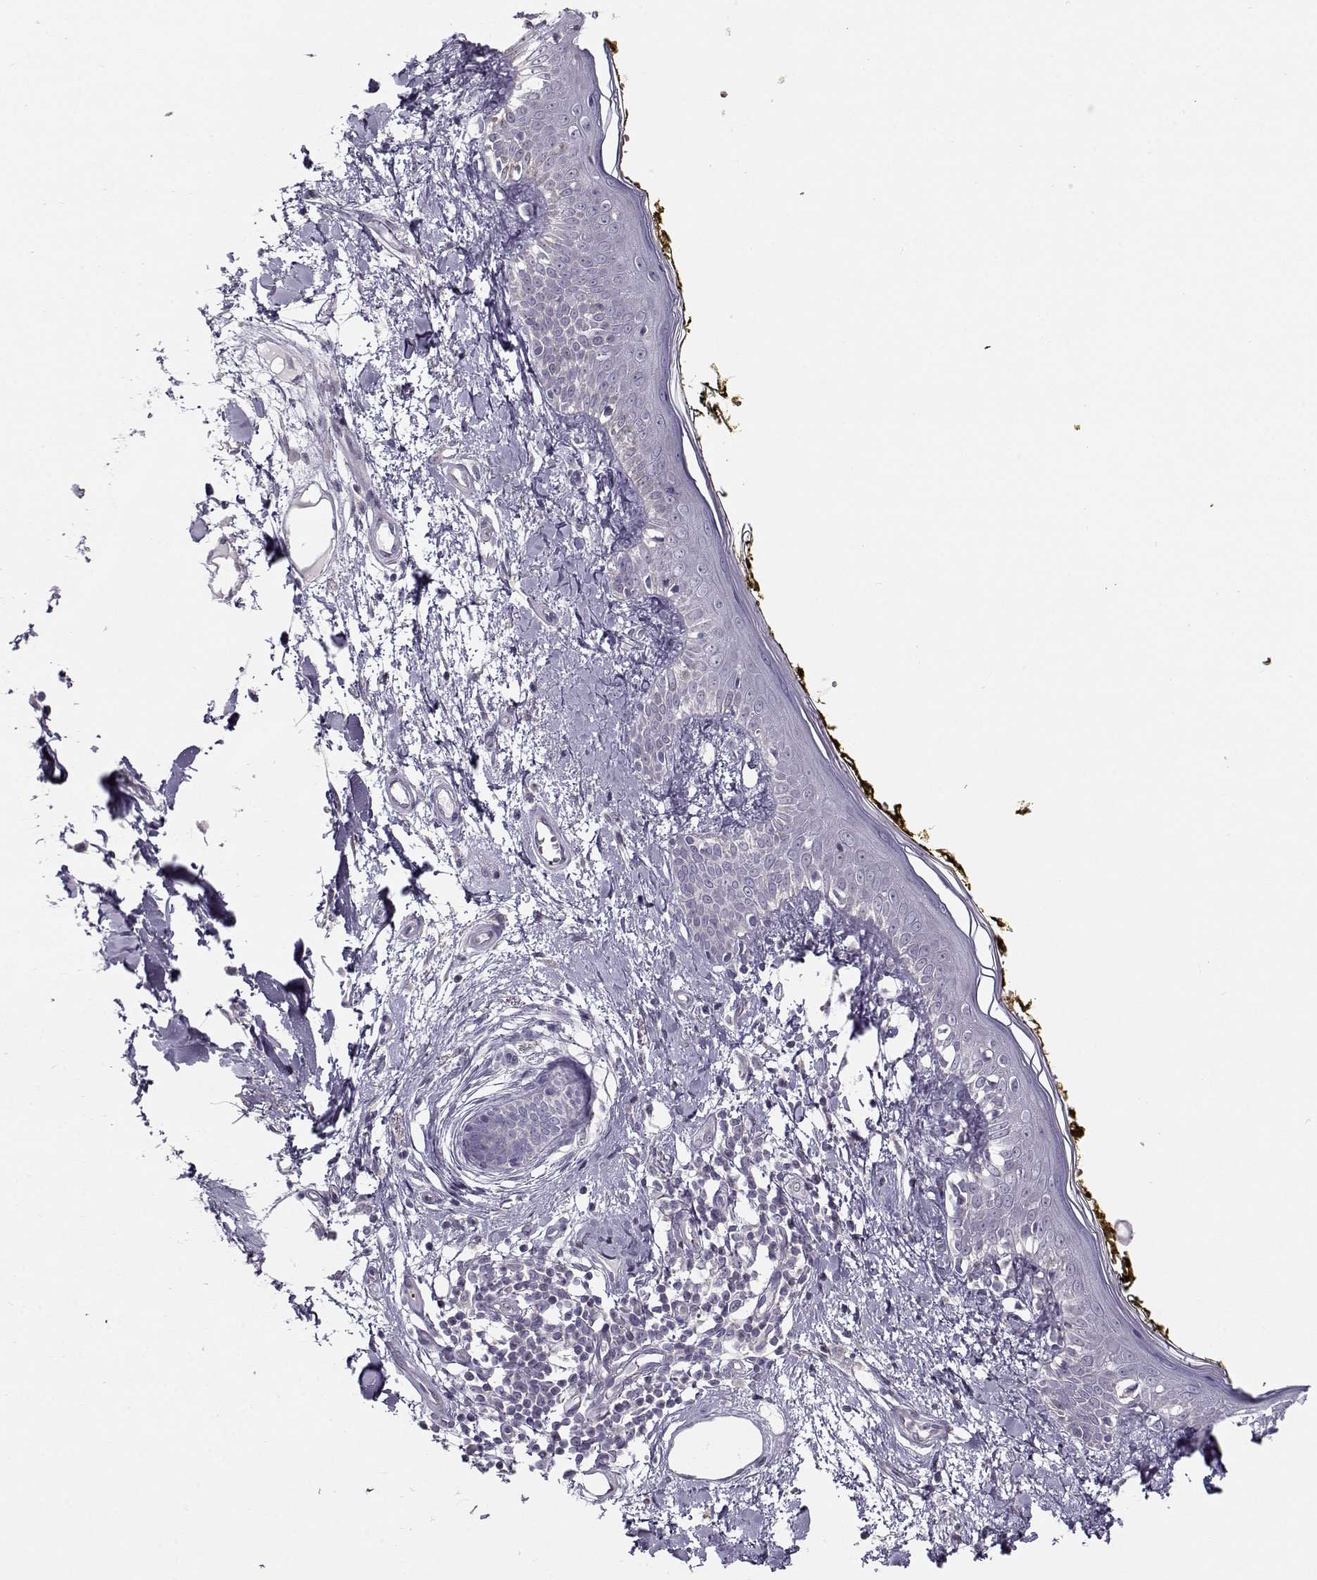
{"staining": {"intensity": "negative", "quantity": "none", "location": "none"}, "tissue": "skin", "cell_type": "Fibroblasts", "image_type": "normal", "snomed": [{"axis": "morphology", "description": "Normal tissue, NOS"}, {"axis": "topography", "description": "Skin"}], "caption": "A histopathology image of human skin is negative for staining in fibroblasts. (Brightfield microscopy of DAB immunohistochemistry at high magnification).", "gene": "KLF17", "patient": {"sex": "male", "age": 76}}